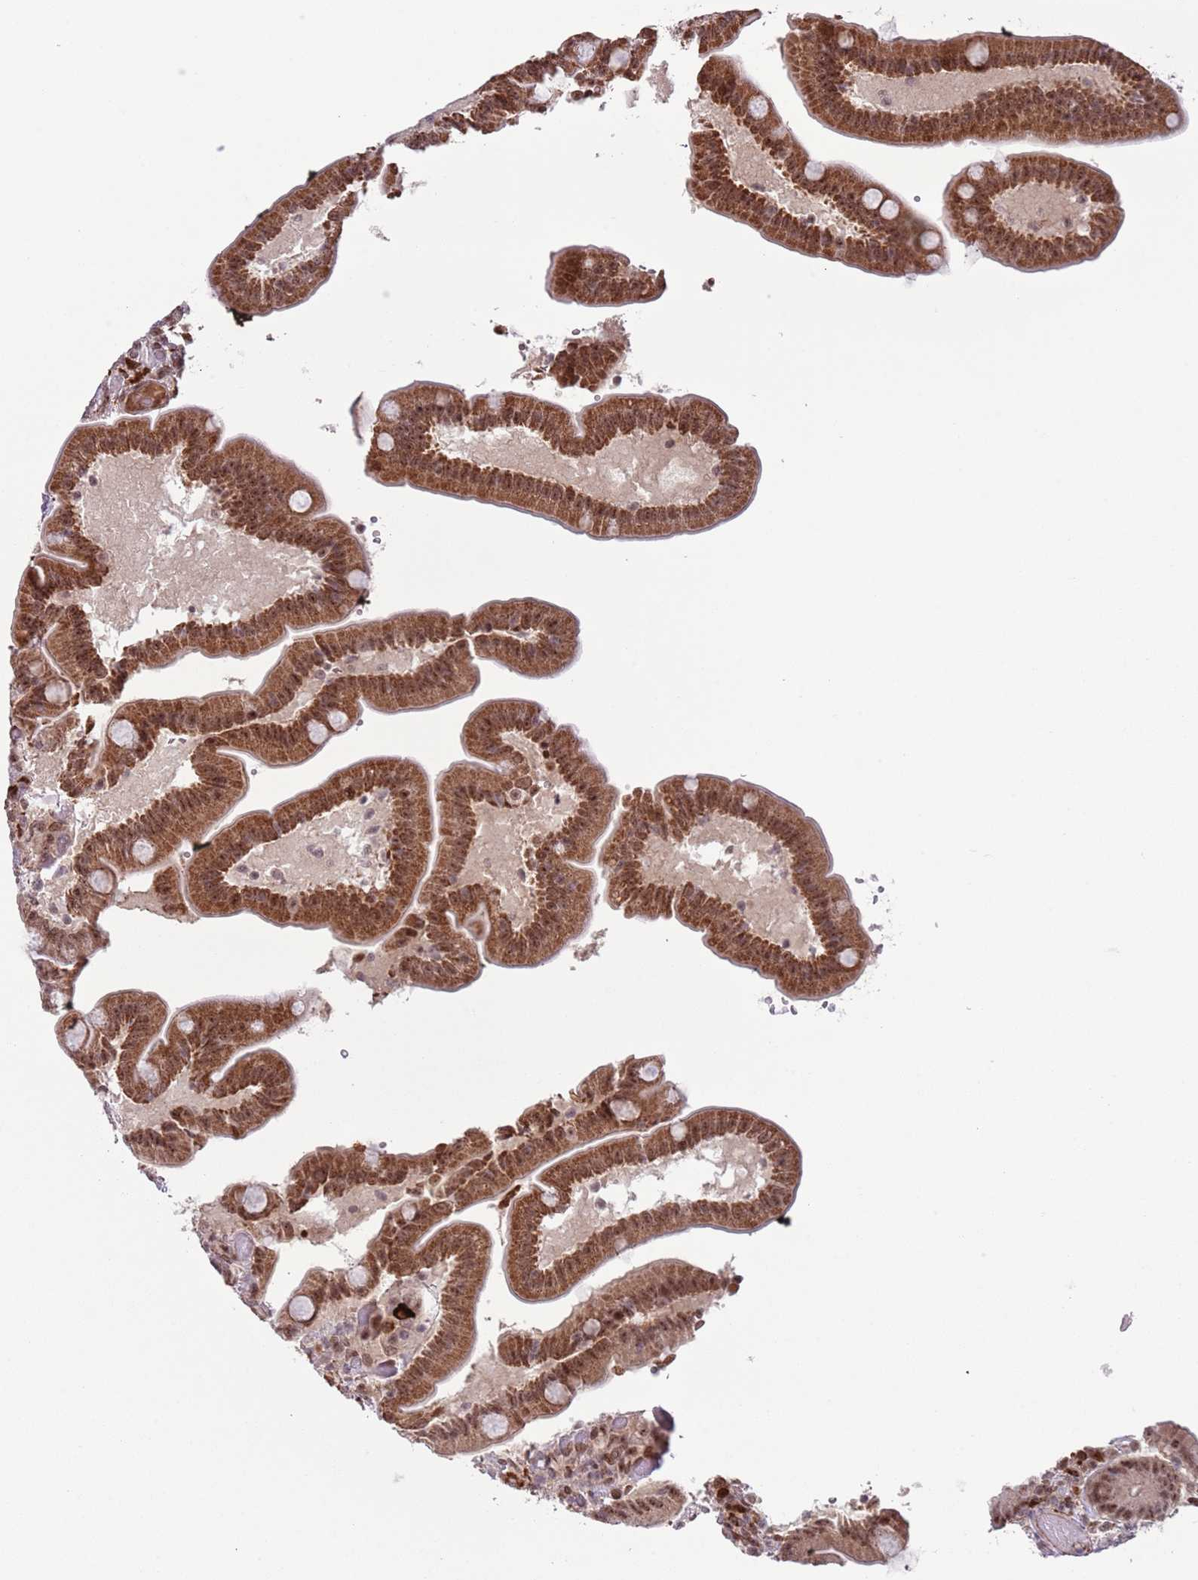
{"staining": {"intensity": "moderate", "quantity": ">75%", "location": "cytoplasmic/membranous,nuclear"}, "tissue": "duodenum", "cell_type": "Glandular cells", "image_type": "normal", "snomed": [{"axis": "morphology", "description": "Normal tissue, NOS"}, {"axis": "topography", "description": "Duodenum"}], "caption": "Immunohistochemistry histopathology image of normal duodenum: duodenum stained using immunohistochemistry (IHC) displays medium levels of moderate protein expression localized specifically in the cytoplasmic/membranous,nuclear of glandular cells, appearing as a cytoplasmic/membranous,nuclear brown color.", "gene": "SIPA1L3", "patient": {"sex": "female", "age": 62}}